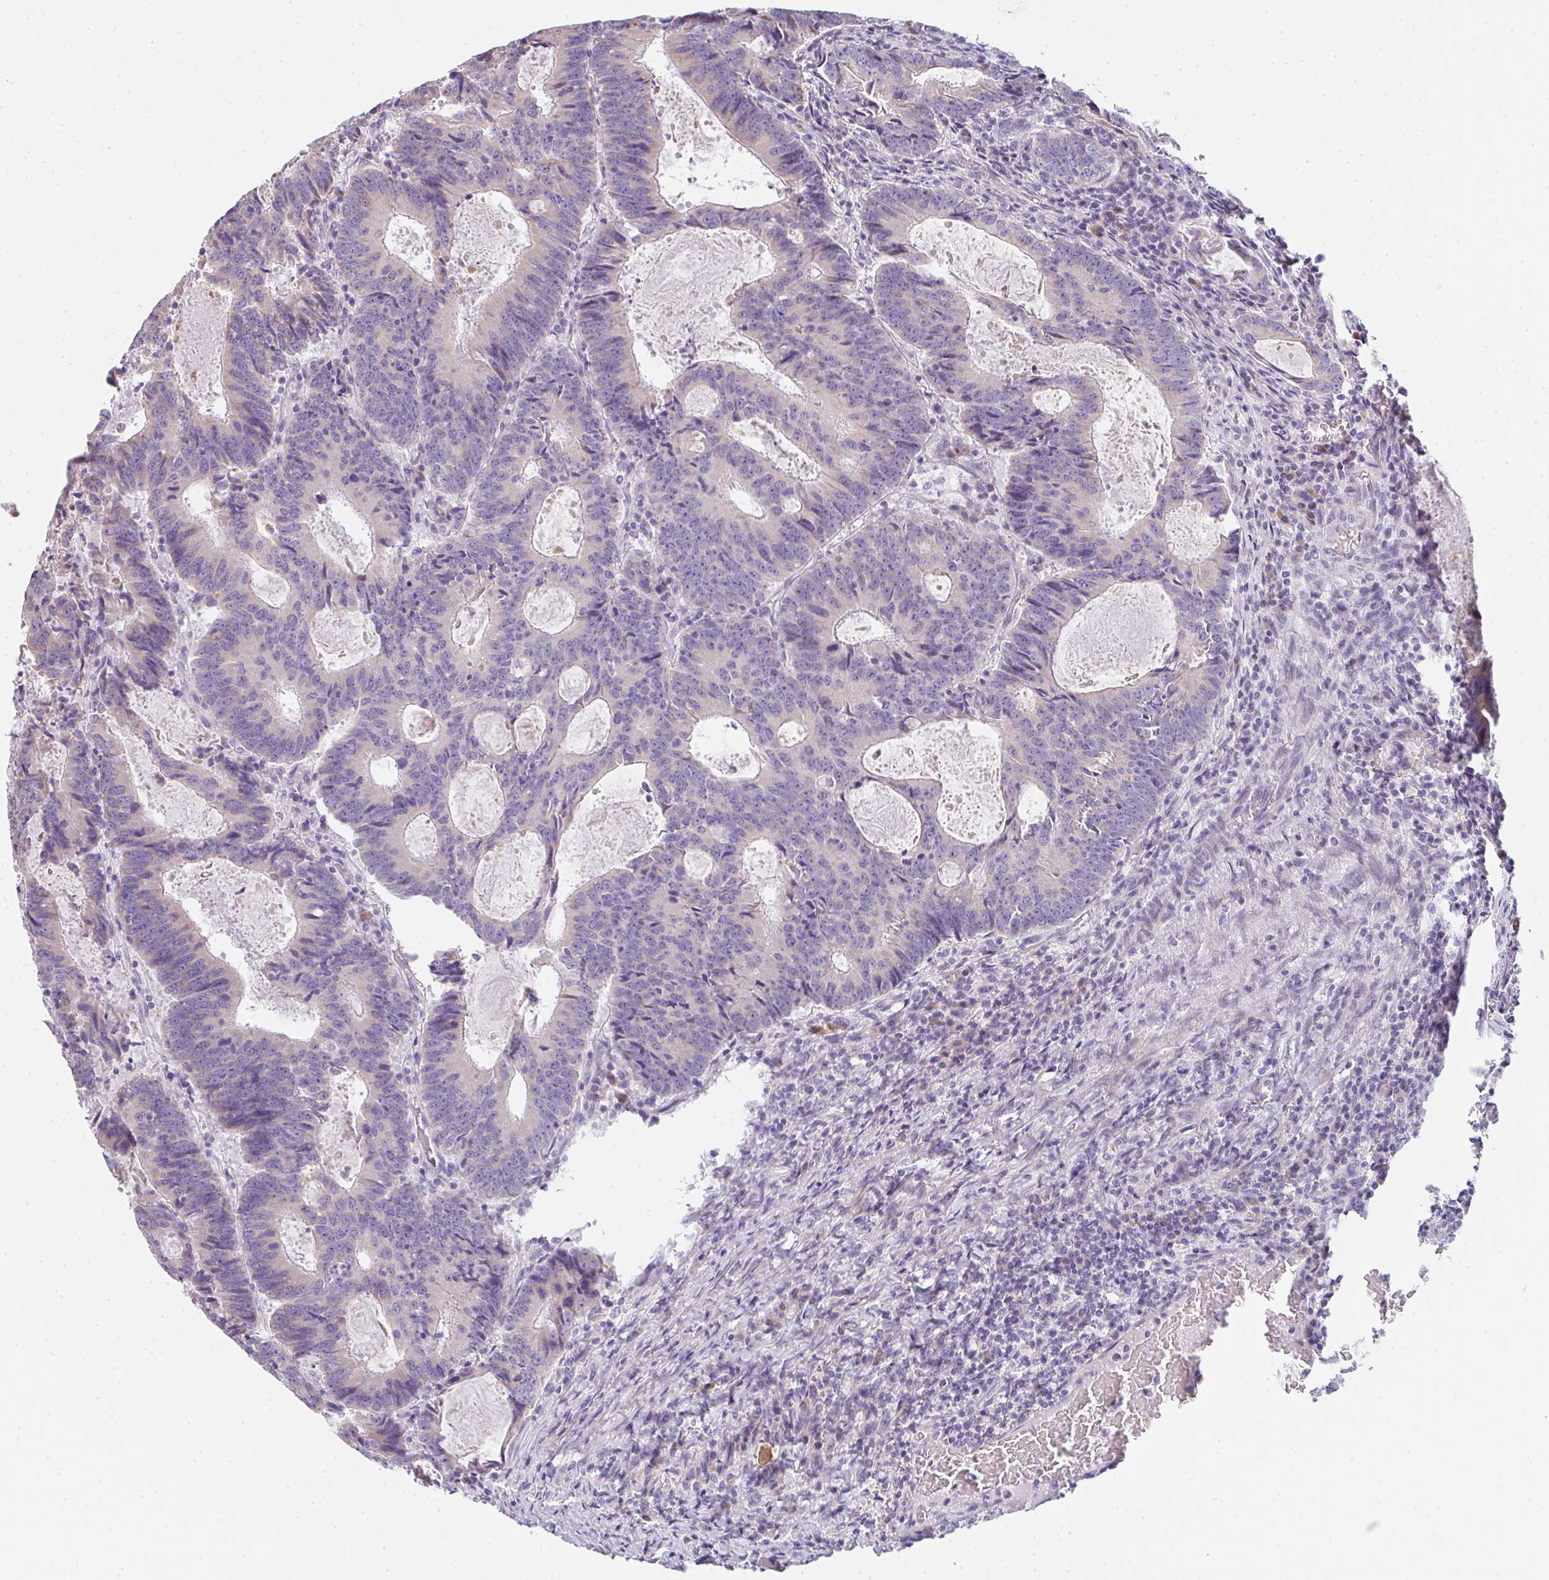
{"staining": {"intensity": "moderate", "quantity": "<25%", "location": "cytoplasmic/membranous"}, "tissue": "colorectal cancer", "cell_type": "Tumor cells", "image_type": "cancer", "snomed": [{"axis": "morphology", "description": "Adenocarcinoma, NOS"}, {"axis": "topography", "description": "Colon"}], "caption": "Immunohistochemistry (IHC) micrograph of neoplastic tissue: human colorectal cancer (adenocarcinoma) stained using immunohistochemistry exhibits low levels of moderate protein expression localized specifically in the cytoplasmic/membranous of tumor cells, appearing as a cytoplasmic/membranous brown color.", "gene": "CACNA1S", "patient": {"sex": "male", "age": 67}}